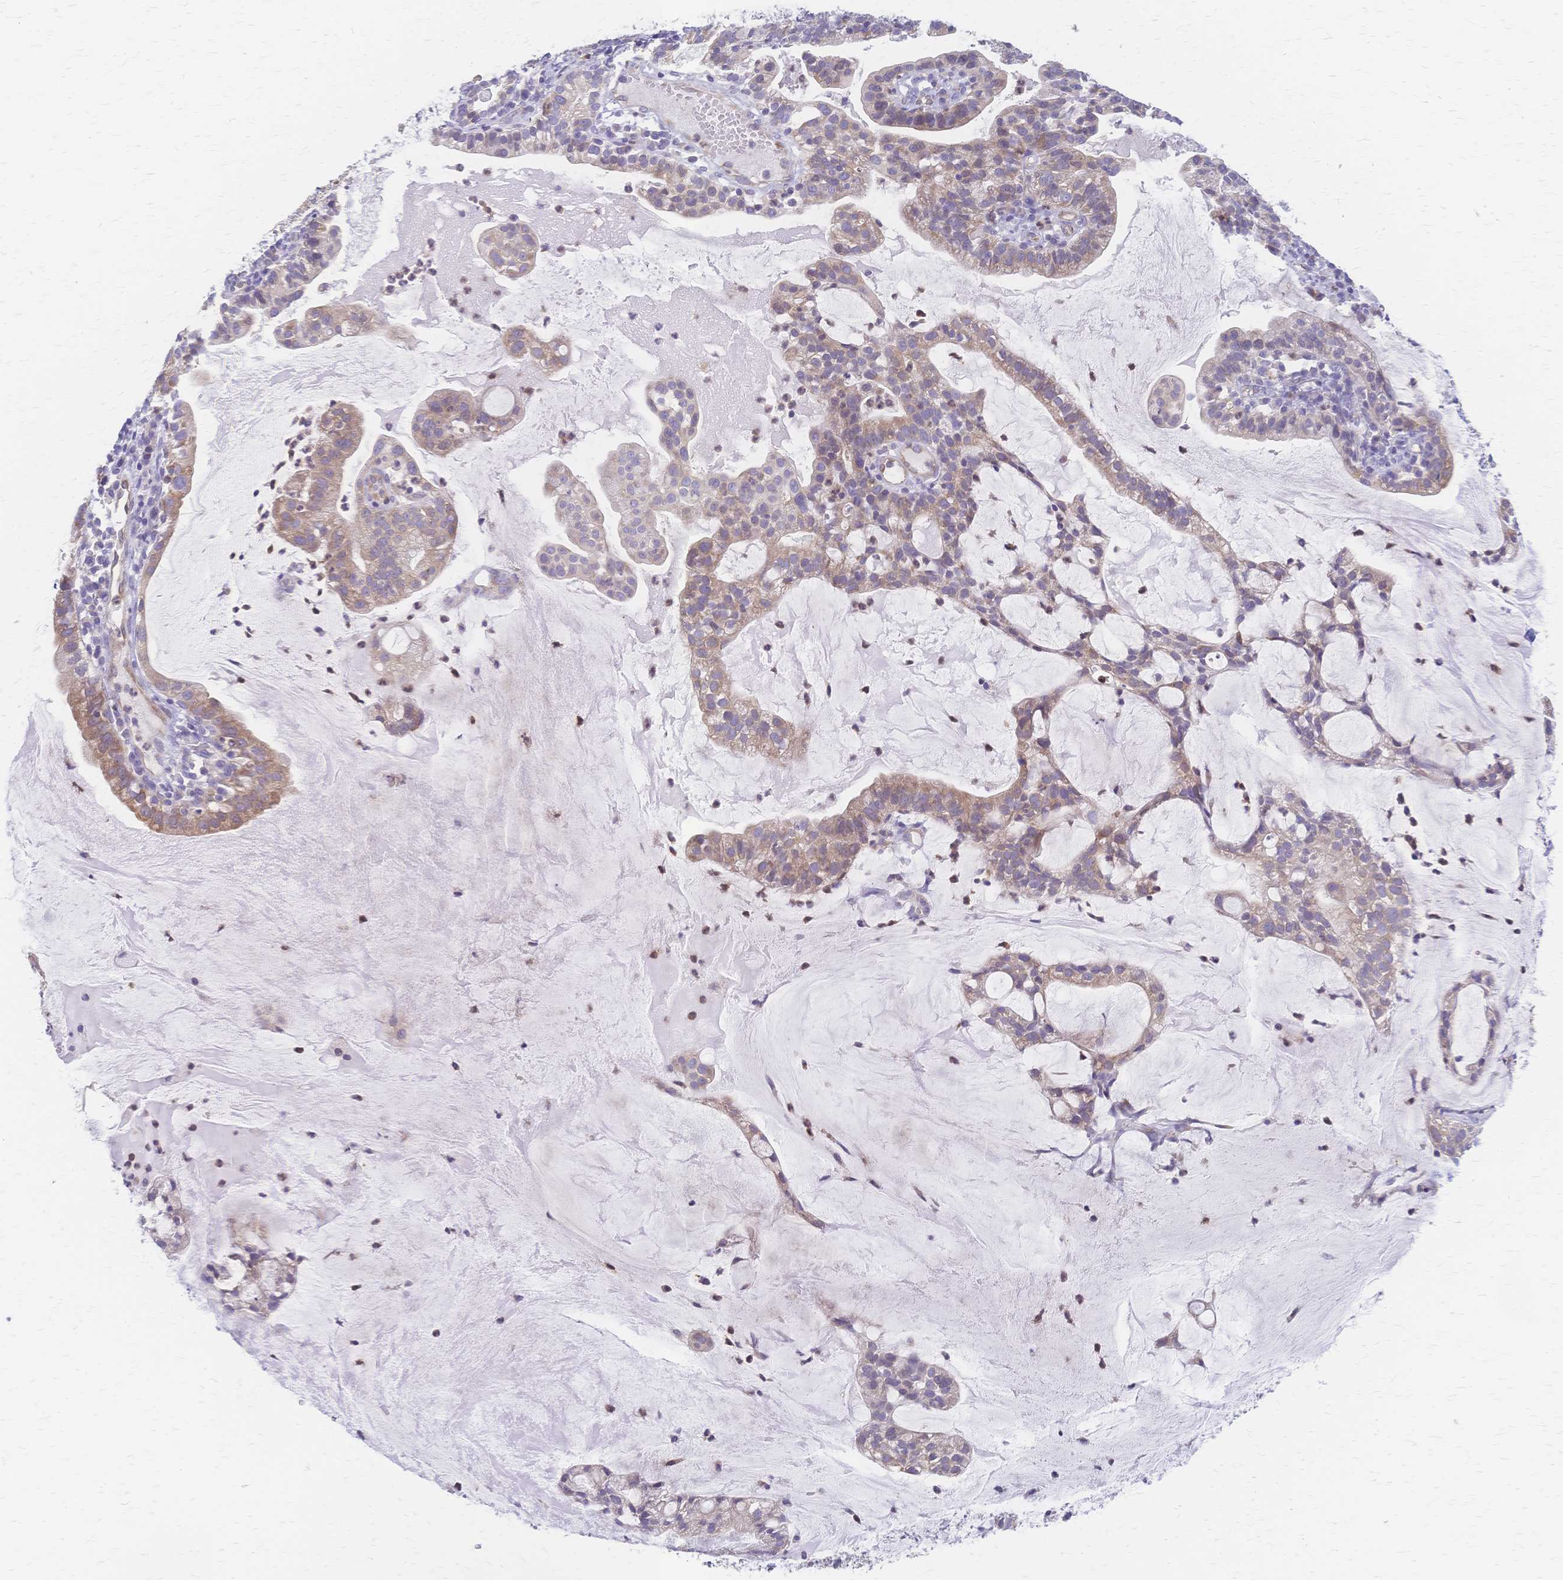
{"staining": {"intensity": "weak", "quantity": "25%-75%", "location": "cytoplasmic/membranous"}, "tissue": "cervical cancer", "cell_type": "Tumor cells", "image_type": "cancer", "snomed": [{"axis": "morphology", "description": "Adenocarcinoma, NOS"}, {"axis": "topography", "description": "Cervix"}], "caption": "An immunohistochemistry image of neoplastic tissue is shown. Protein staining in brown highlights weak cytoplasmic/membranous positivity in cervical adenocarcinoma within tumor cells. The protein is stained brown, and the nuclei are stained in blue (DAB IHC with brightfield microscopy, high magnification).", "gene": "CYB5A", "patient": {"sex": "female", "age": 41}}